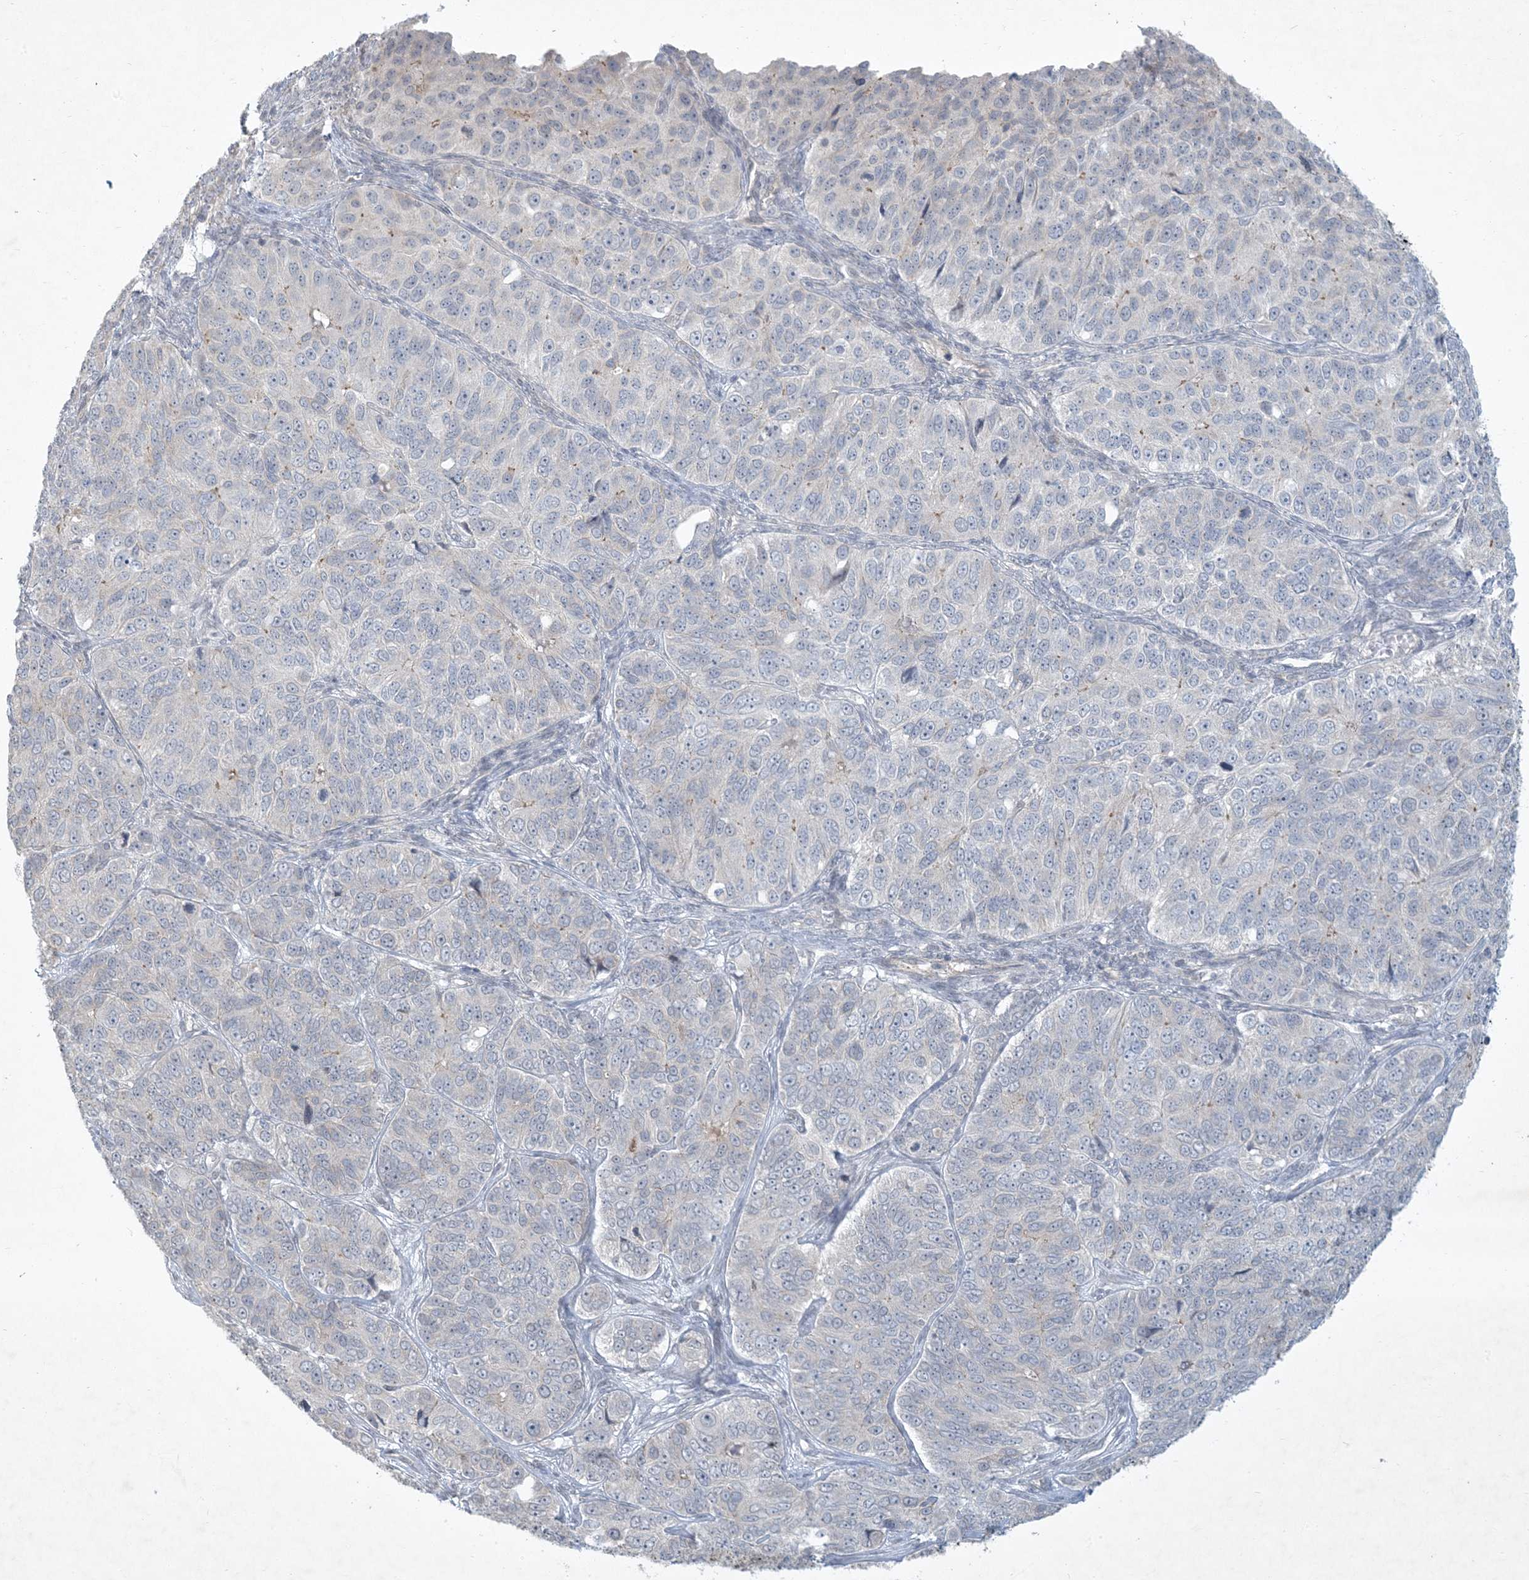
{"staining": {"intensity": "negative", "quantity": "none", "location": "none"}, "tissue": "ovarian cancer", "cell_type": "Tumor cells", "image_type": "cancer", "snomed": [{"axis": "morphology", "description": "Carcinoma, endometroid"}, {"axis": "topography", "description": "Ovary"}], "caption": "Endometroid carcinoma (ovarian) was stained to show a protein in brown. There is no significant positivity in tumor cells.", "gene": "BCORL1", "patient": {"sex": "female", "age": 51}}